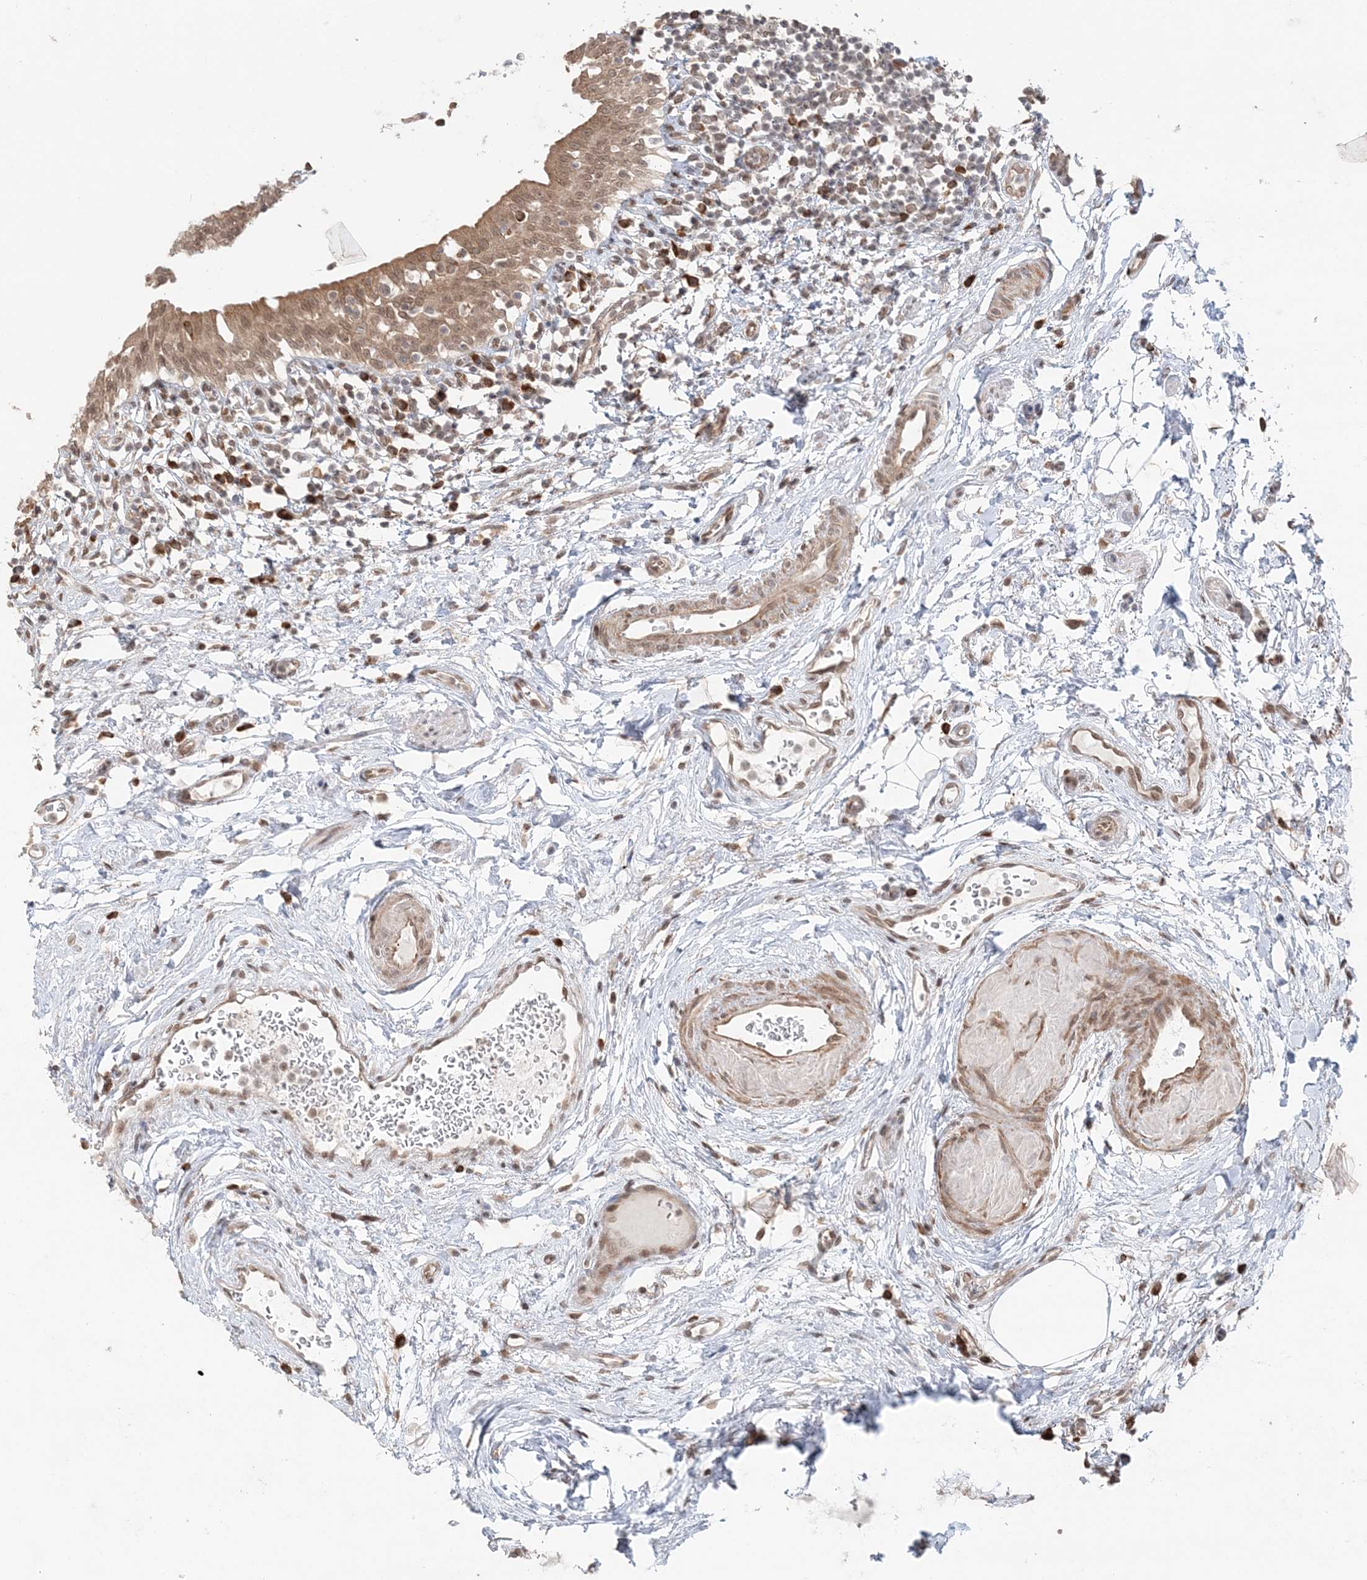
{"staining": {"intensity": "moderate", "quantity": ">75%", "location": "cytoplasmic/membranous,nuclear"}, "tissue": "urinary bladder", "cell_type": "Urothelial cells", "image_type": "normal", "snomed": [{"axis": "morphology", "description": "Normal tissue, NOS"}, {"axis": "topography", "description": "Urinary bladder"}], "caption": "Immunohistochemistry staining of unremarkable urinary bladder, which displays medium levels of moderate cytoplasmic/membranous,nuclear positivity in about >75% of urothelial cells indicating moderate cytoplasmic/membranous,nuclear protein positivity. The staining was performed using DAB (brown) for protein detection and nuclei were counterstained in hematoxylin (blue).", "gene": "TMED10", "patient": {"sex": "male", "age": 83}}